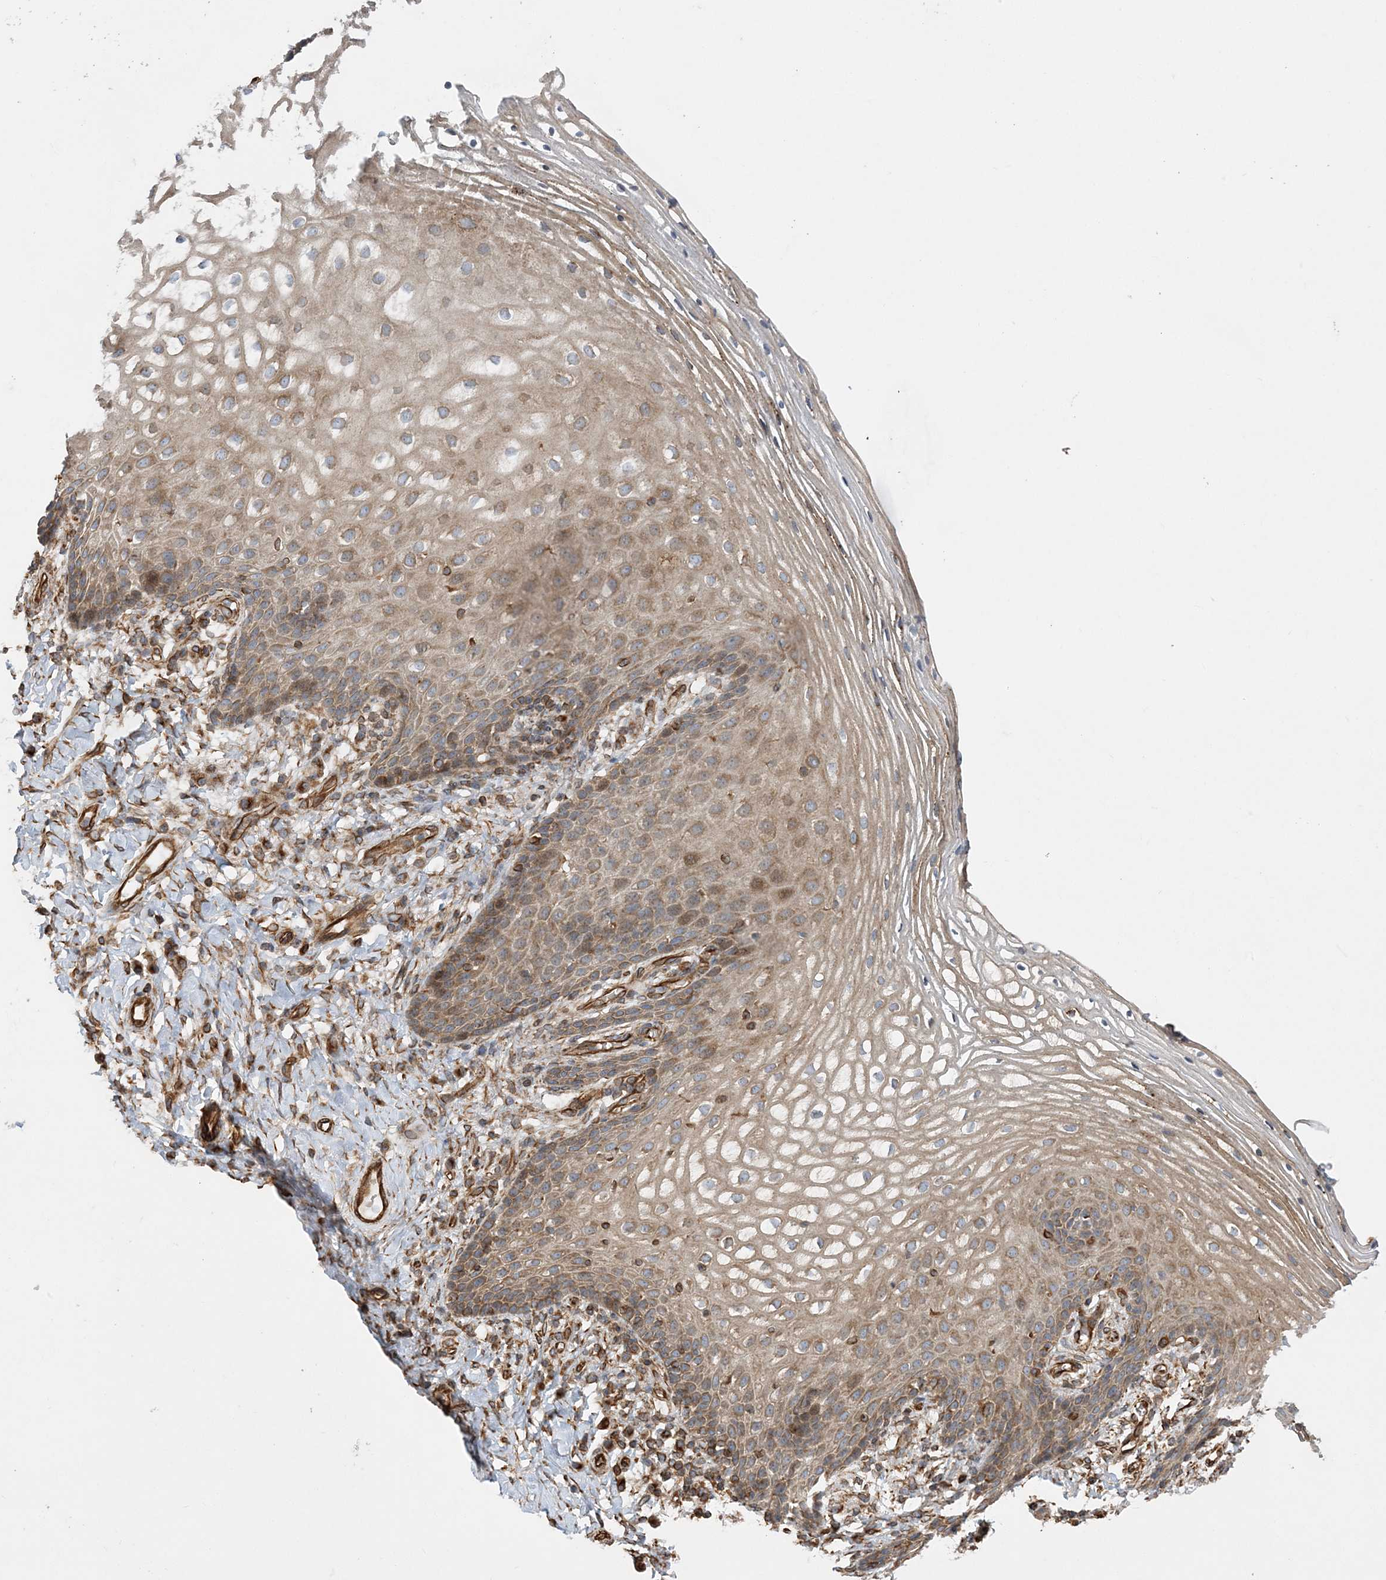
{"staining": {"intensity": "moderate", "quantity": ">75%", "location": "cytoplasmic/membranous"}, "tissue": "vagina", "cell_type": "Squamous epithelial cells", "image_type": "normal", "snomed": [{"axis": "morphology", "description": "Normal tissue, NOS"}, {"axis": "topography", "description": "Vagina"}], "caption": "Immunohistochemical staining of unremarkable vagina displays medium levels of moderate cytoplasmic/membranous expression in about >75% of squamous epithelial cells. (brown staining indicates protein expression, while blue staining denotes nuclei).", "gene": "FAM114A2", "patient": {"sex": "female", "age": 60}}